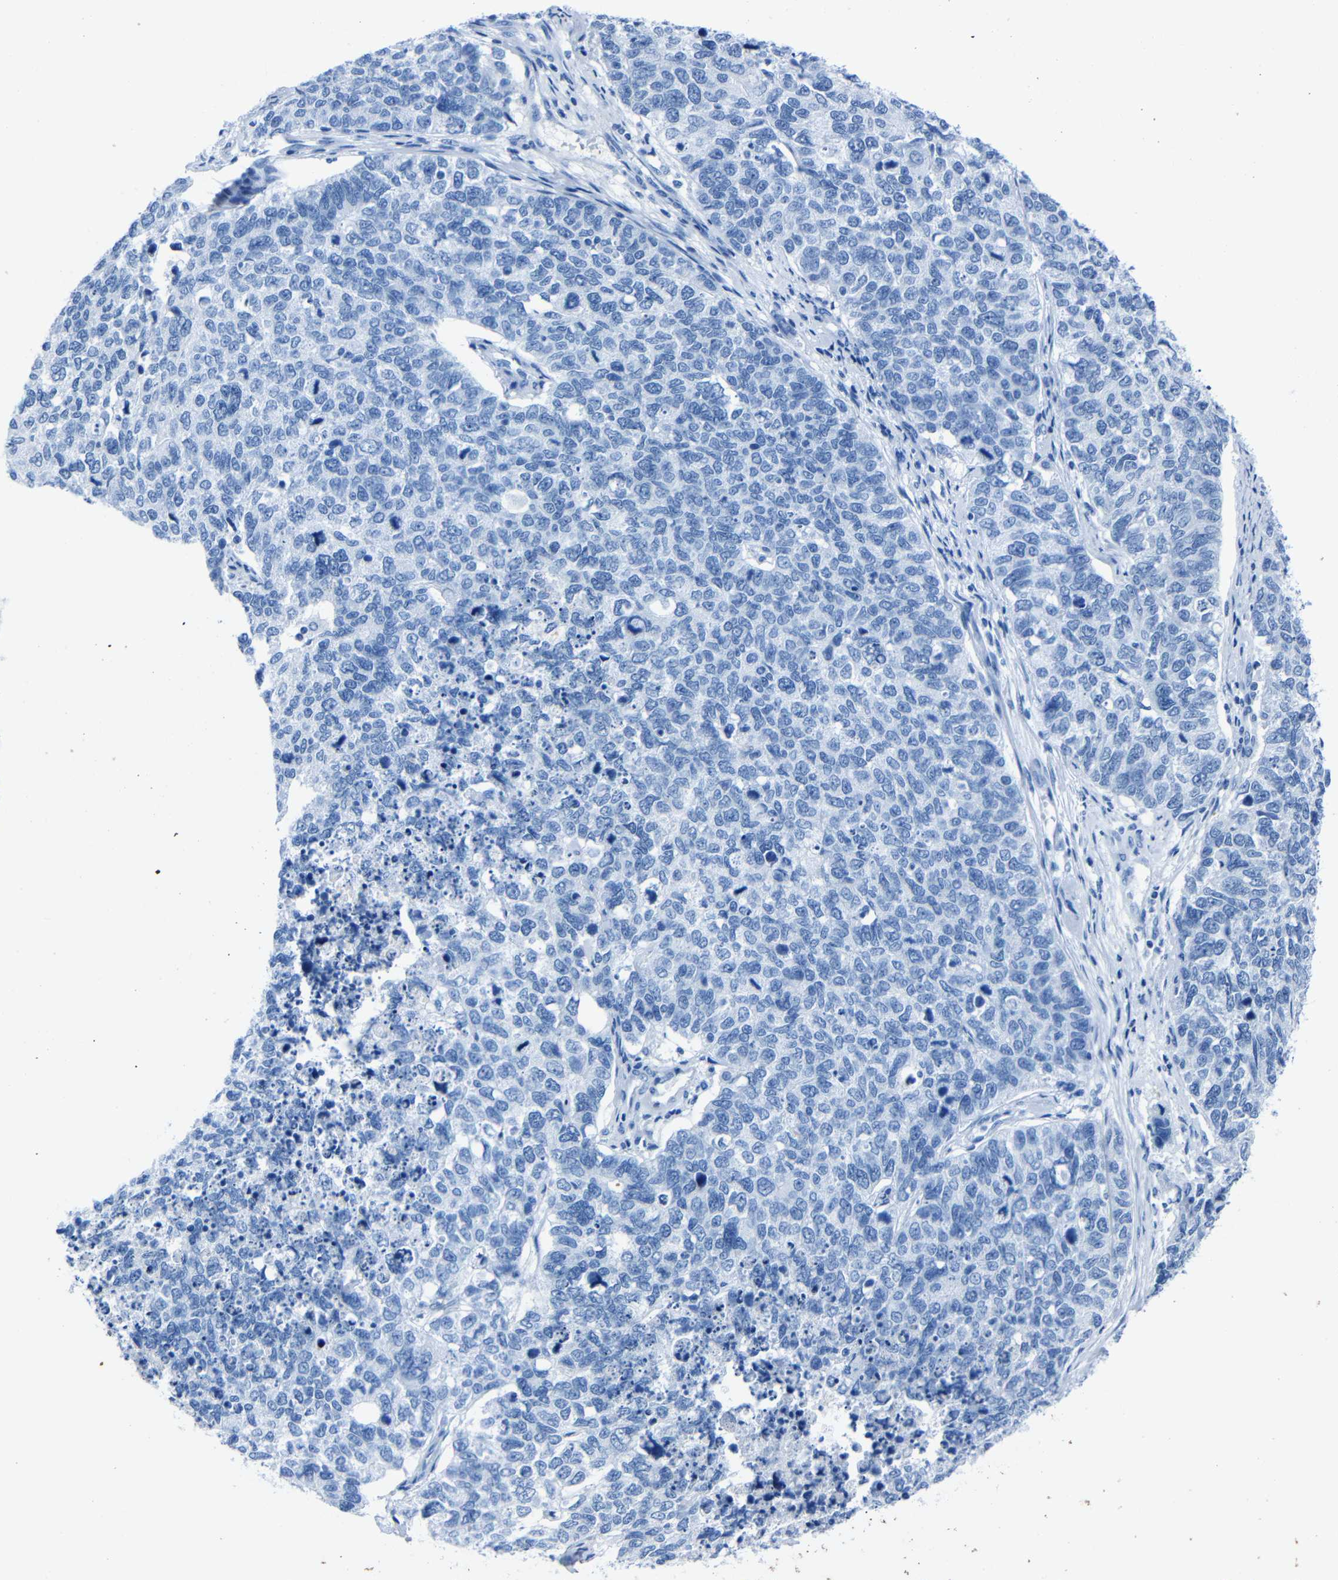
{"staining": {"intensity": "negative", "quantity": "none", "location": "none"}, "tissue": "cervical cancer", "cell_type": "Tumor cells", "image_type": "cancer", "snomed": [{"axis": "morphology", "description": "Squamous cell carcinoma, NOS"}, {"axis": "topography", "description": "Cervix"}], "caption": "IHC histopathology image of human cervical cancer stained for a protein (brown), which exhibits no positivity in tumor cells. (DAB IHC visualized using brightfield microscopy, high magnification).", "gene": "CLDN11", "patient": {"sex": "female", "age": 63}}